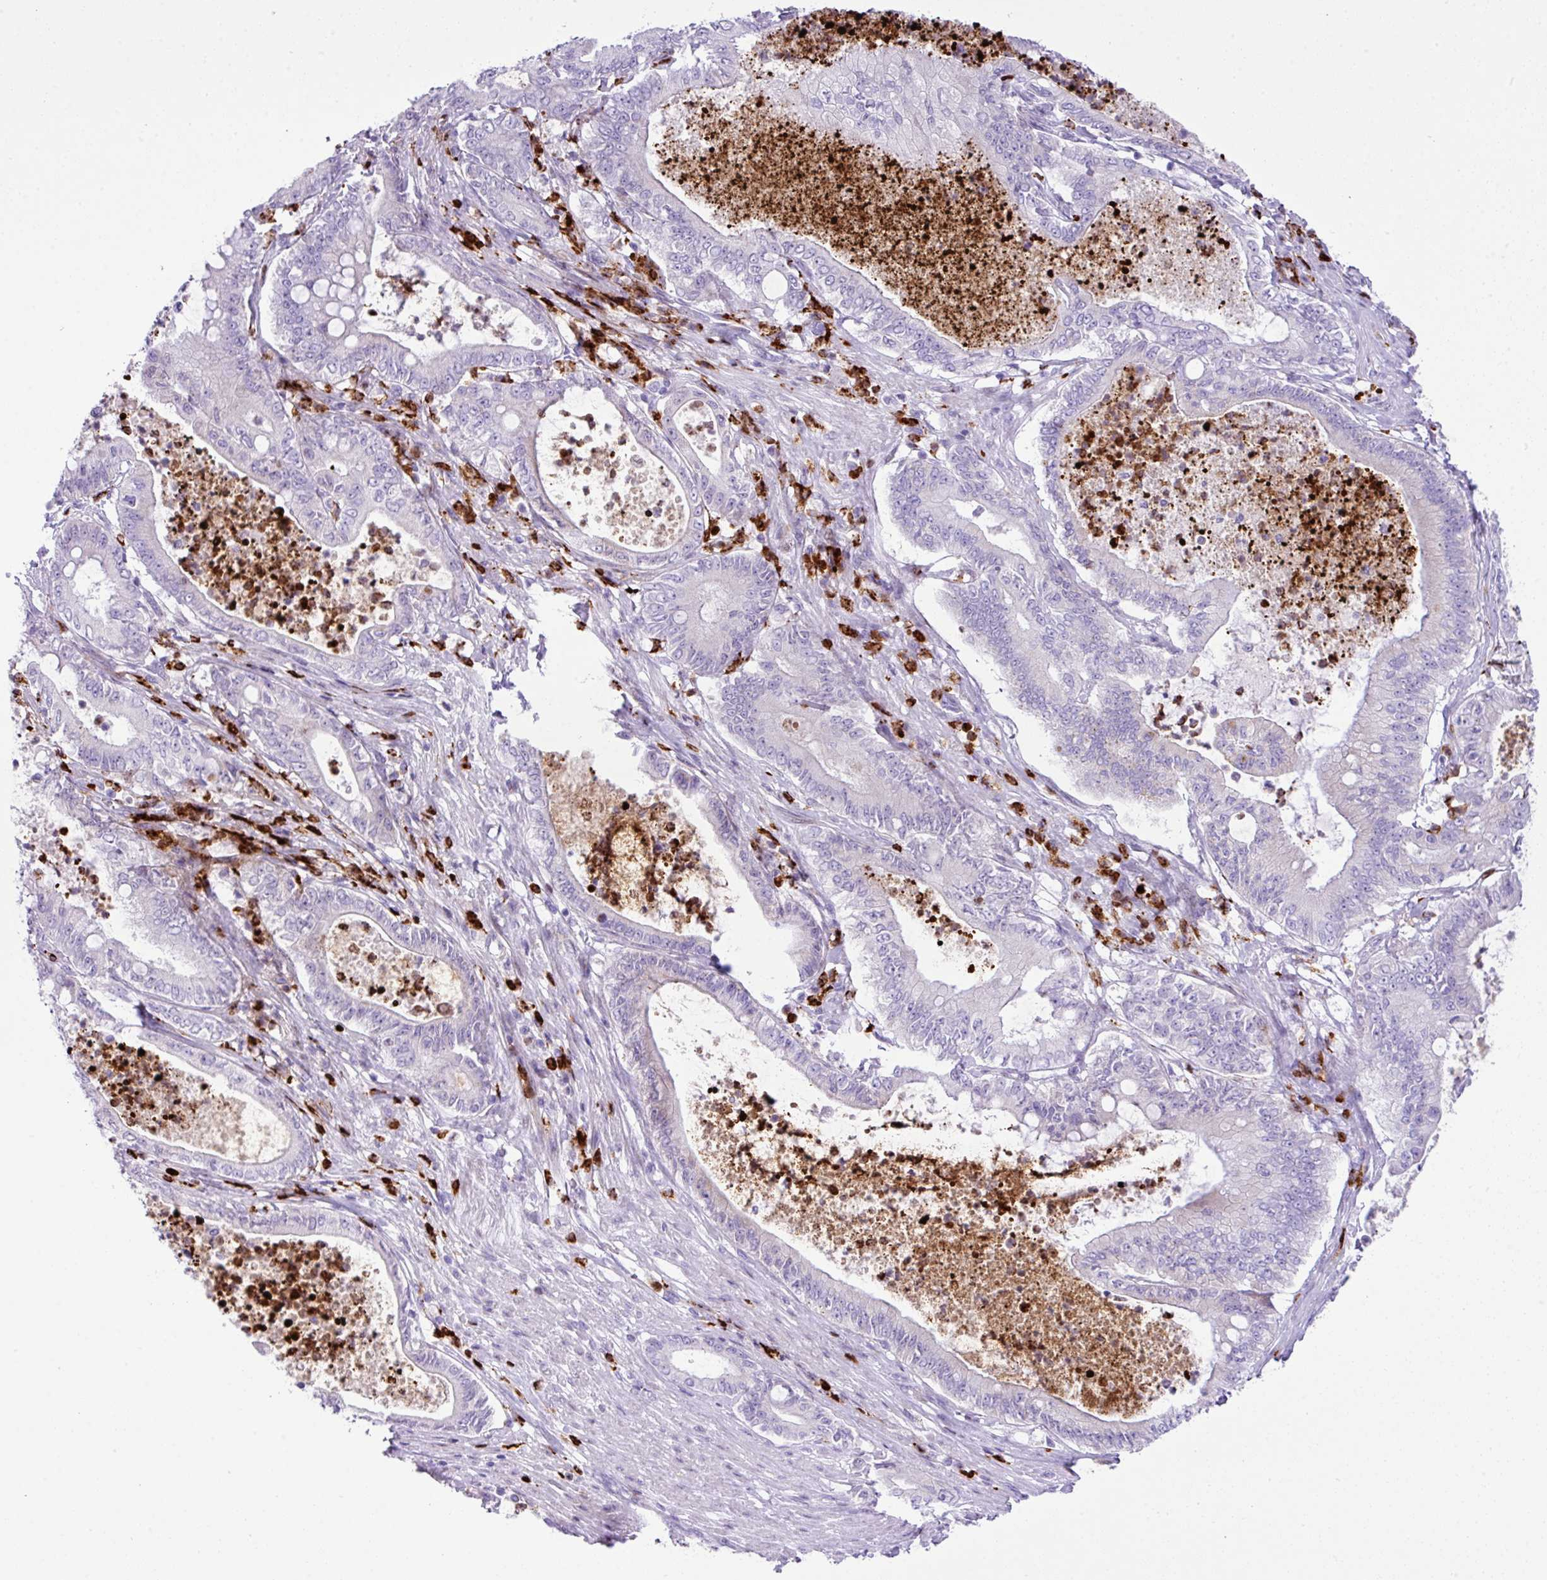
{"staining": {"intensity": "negative", "quantity": "none", "location": "none"}, "tissue": "pancreatic cancer", "cell_type": "Tumor cells", "image_type": "cancer", "snomed": [{"axis": "morphology", "description": "Adenocarcinoma, NOS"}, {"axis": "topography", "description": "Pancreas"}], "caption": "The histopathology image displays no significant staining in tumor cells of pancreatic adenocarcinoma. (Immunohistochemistry (ihc), brightfield microscopy, high magnification).", "gene": "RCAN2", "patient": {"sex": "male", "age": 71}}